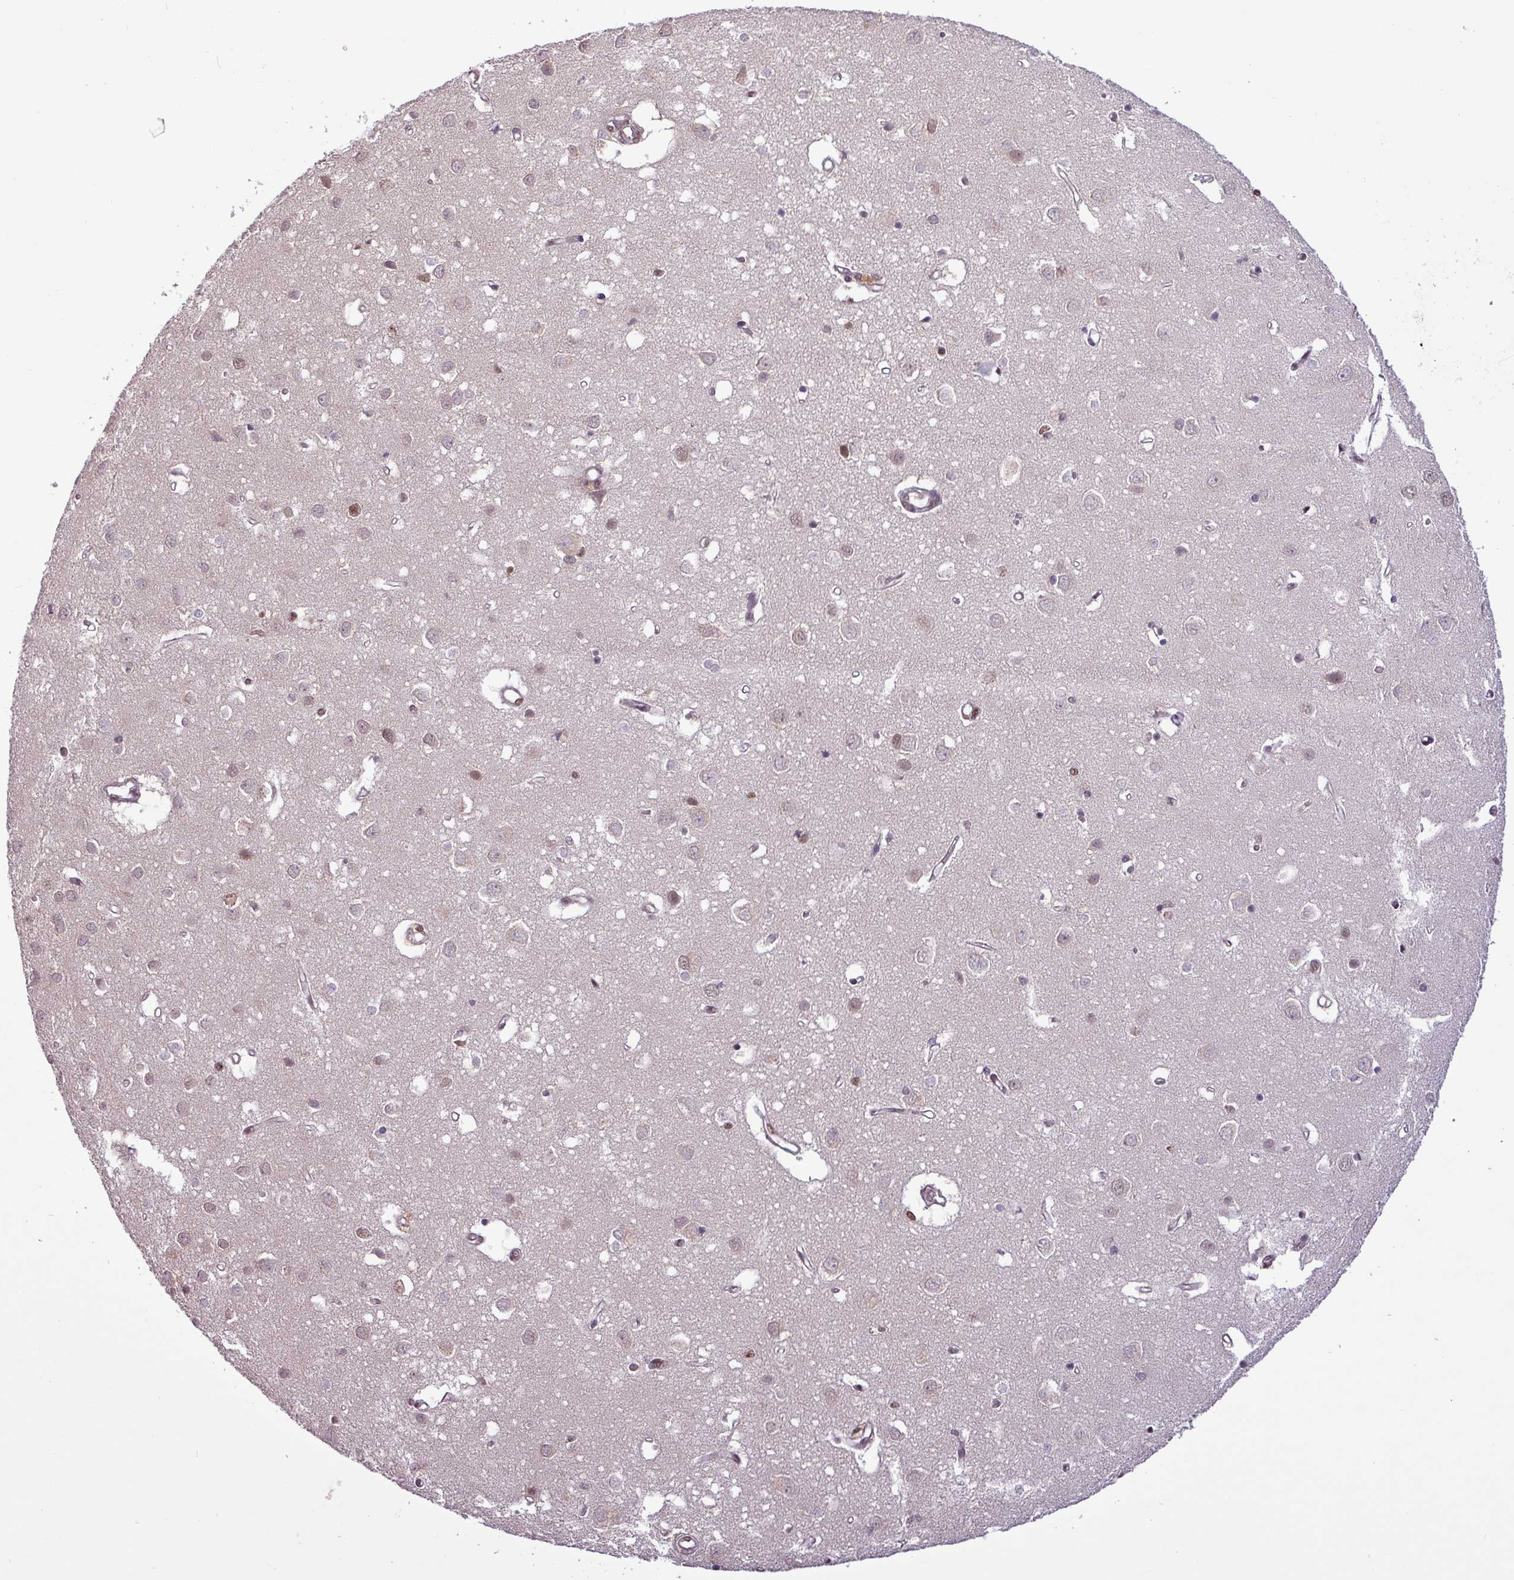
{"staining": {"intensity": "moderate", "quantity": ">75%", "location": "nuclear"}, "tissue": "cerebral cortex", "cell_type": "Endothelial cells", "image_type": "normal", "snomed": [{"axis": "morphology", "description": "Normal tissue, NOS"}, {"axis": "topography", "description": "Cerebral cortex"}], "caption": "Endothelial cells demonstrate moderate nuclear staining in about >75% of cells in benign cerebral cortex.", "gene": "IRF2BPL", "patient": {"sex": "female", "age": 64}}